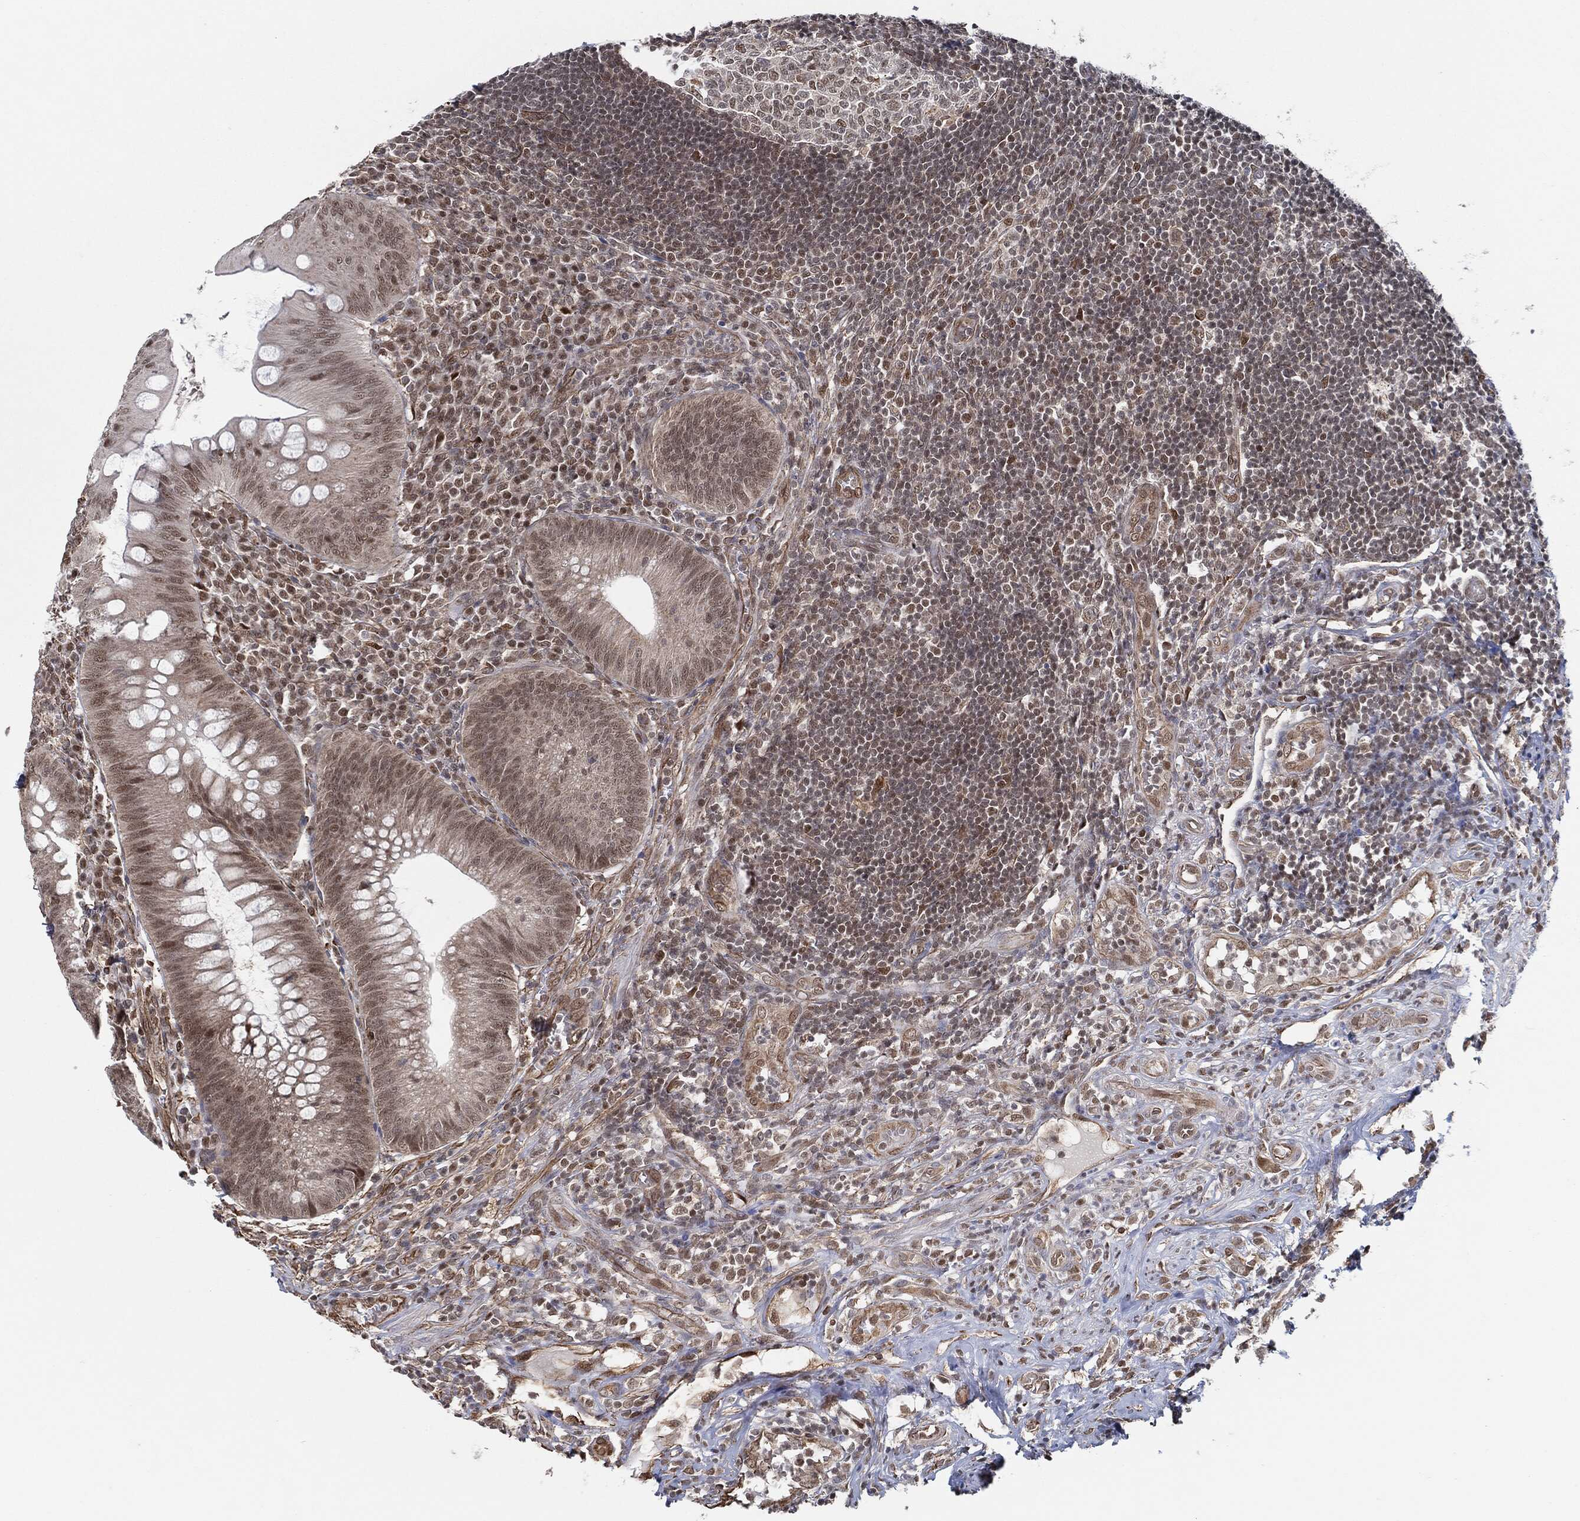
{"staining": {"intensity": "weak", "quantity": "<25%", "location": "nuclear"}, "tissue": "appendix", "cell_type": "Glandular cells", "image_type": "normal", "snomed": [{"axis": "morphology", "description": "Normal tissue, NOS"}, {"axis": "morphology", "description": "Inflammation, NOS"}, {"axis": "topography", "description": "Appendix"}], "caption": "A histopathology image of human appendix is negative for staining in glandular cells. (DAB immunohistochemistry (IHC), high magnification).", "gene": "TP53RK", "patient": {"sex": "male", "age": 16}}